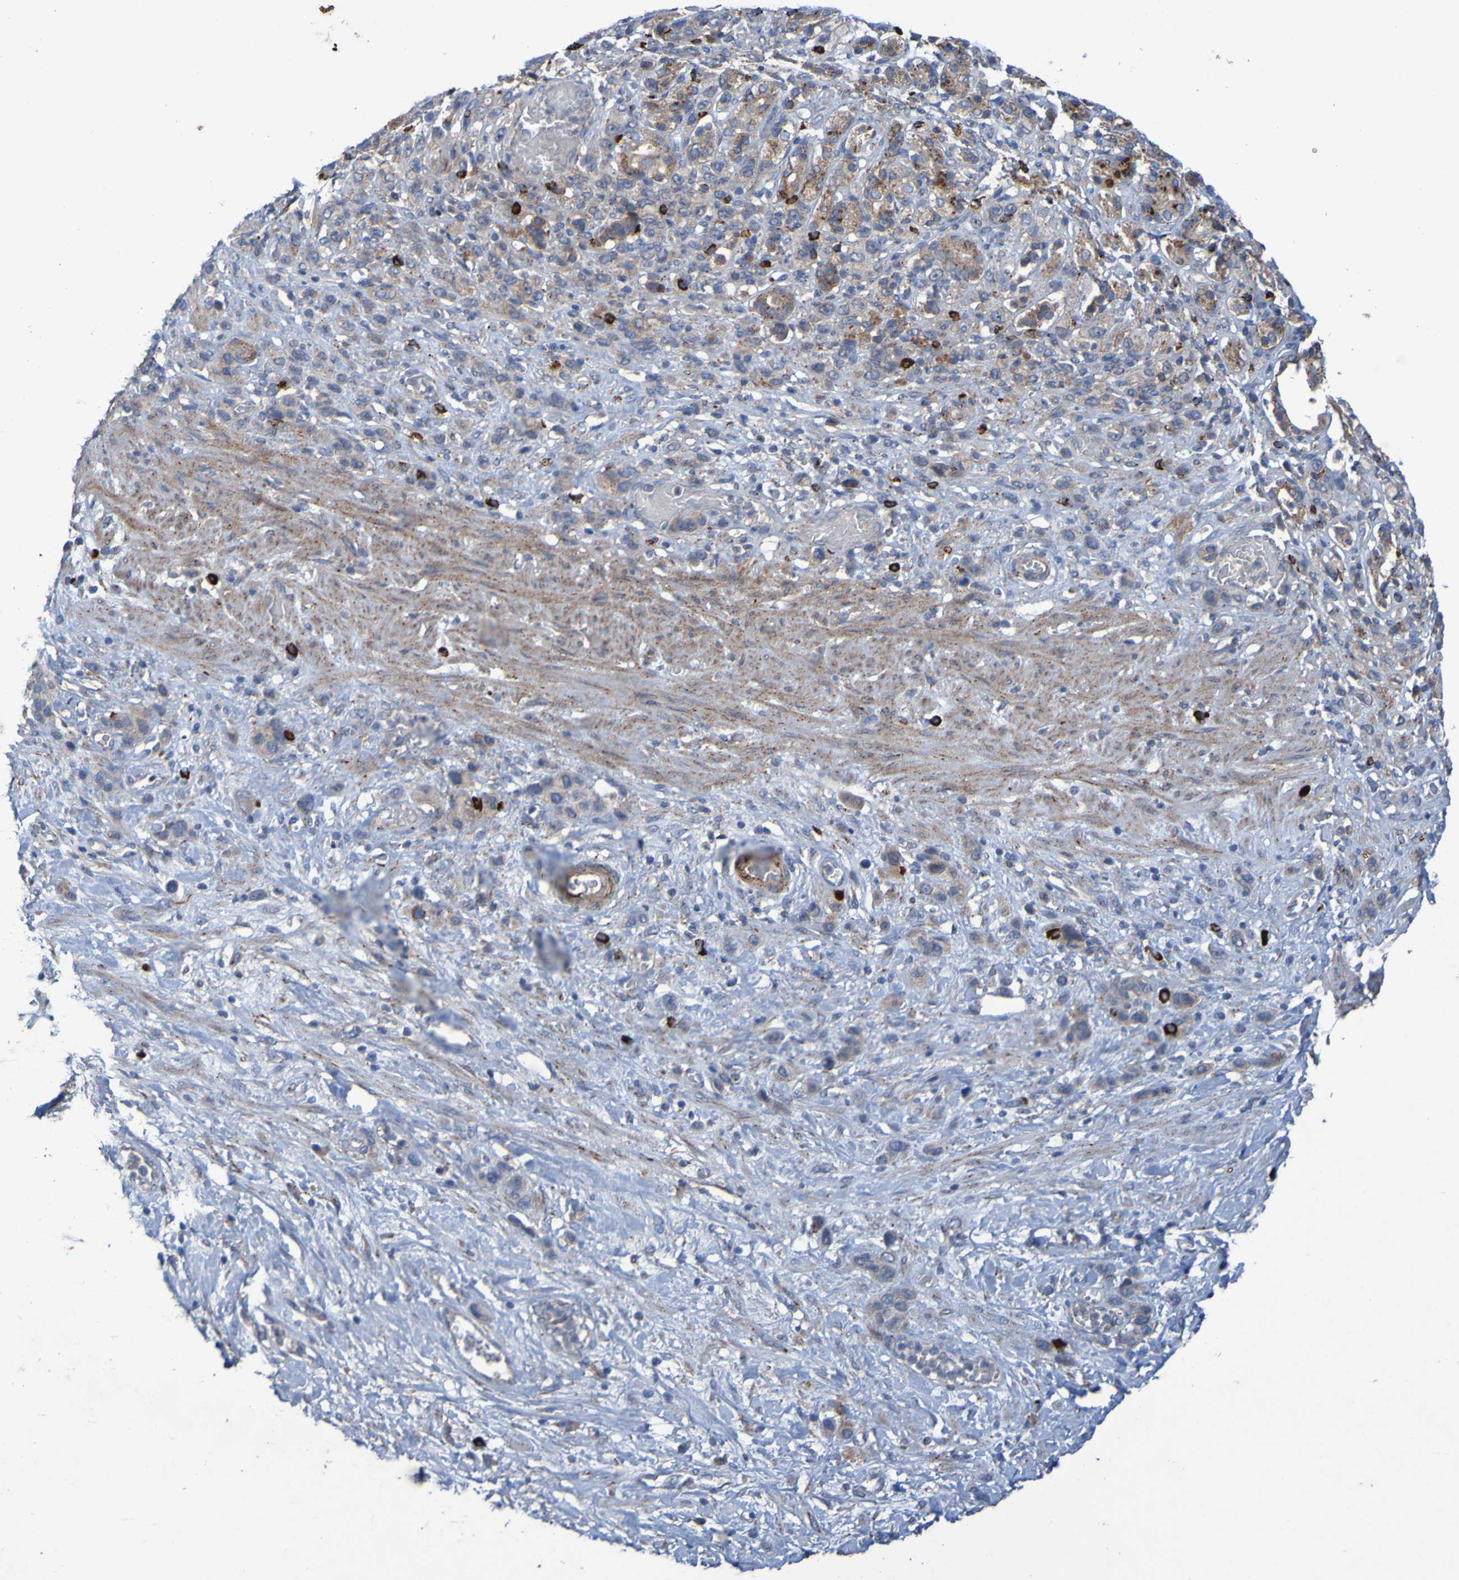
{"staining": {"intensity": "weak", "quantity": ">75%", "location": "cytoplasmic/membranous"}, "tissue": "stomach cancer", "cell_type": "Tumor cells", "image_type": "cancer", "snomed": [{"axis": "morphology", "description": "Adenocarcinoma, NOS"}, {"axis": "morphology", "description": "Adenocarcinoma, High grade"}, {"axis": "topography", "description": "Stomach, upper"}, {"axis": "topography", "description": "Stomach, lower"}], "caption": "DAB (3,3'-diaminobenzidine) immunohistochemical staining of human stomach cancer (adenocarcinoma) reveals weak cytoplasmic/membranous protein positivity in about >75% of tumor cells. (brown staining indicates protein expression, while blue staining denotes nuclei).", "gene": "ANGPT4", "patient": {"sex": "female", "age": 65}}